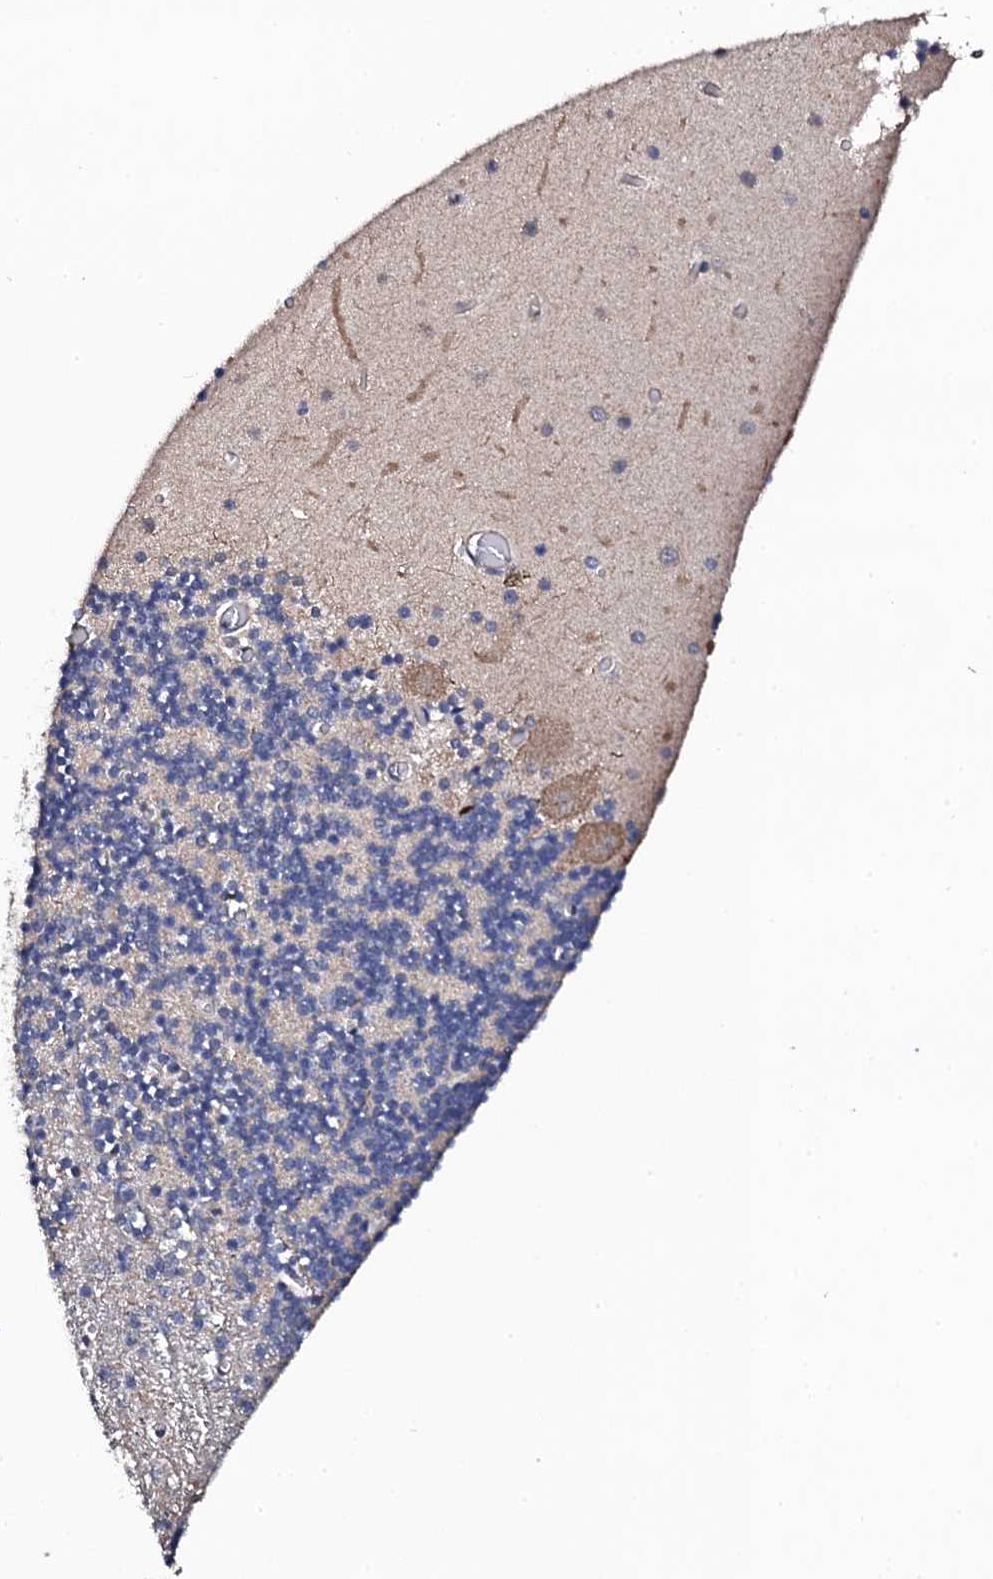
{"staining": {"intensity": "negative", "quantity": "none", "location": "none"}, "tissue": "cerebellum", "cell_type": "Cells in granular layer", "image_type": "normal", "snomed": [{"axis": "morphology", "description": "Normal tissue, NOS"}, {"axis": "topography", "description": "Cerebellum"}], "caption": "Immunohistochemical staining of unremarkable cerebellum reveals no significant expression in cells in granular layer.", "gene": "IP6K1", "patient": {"sex": "female", "age": 28}}